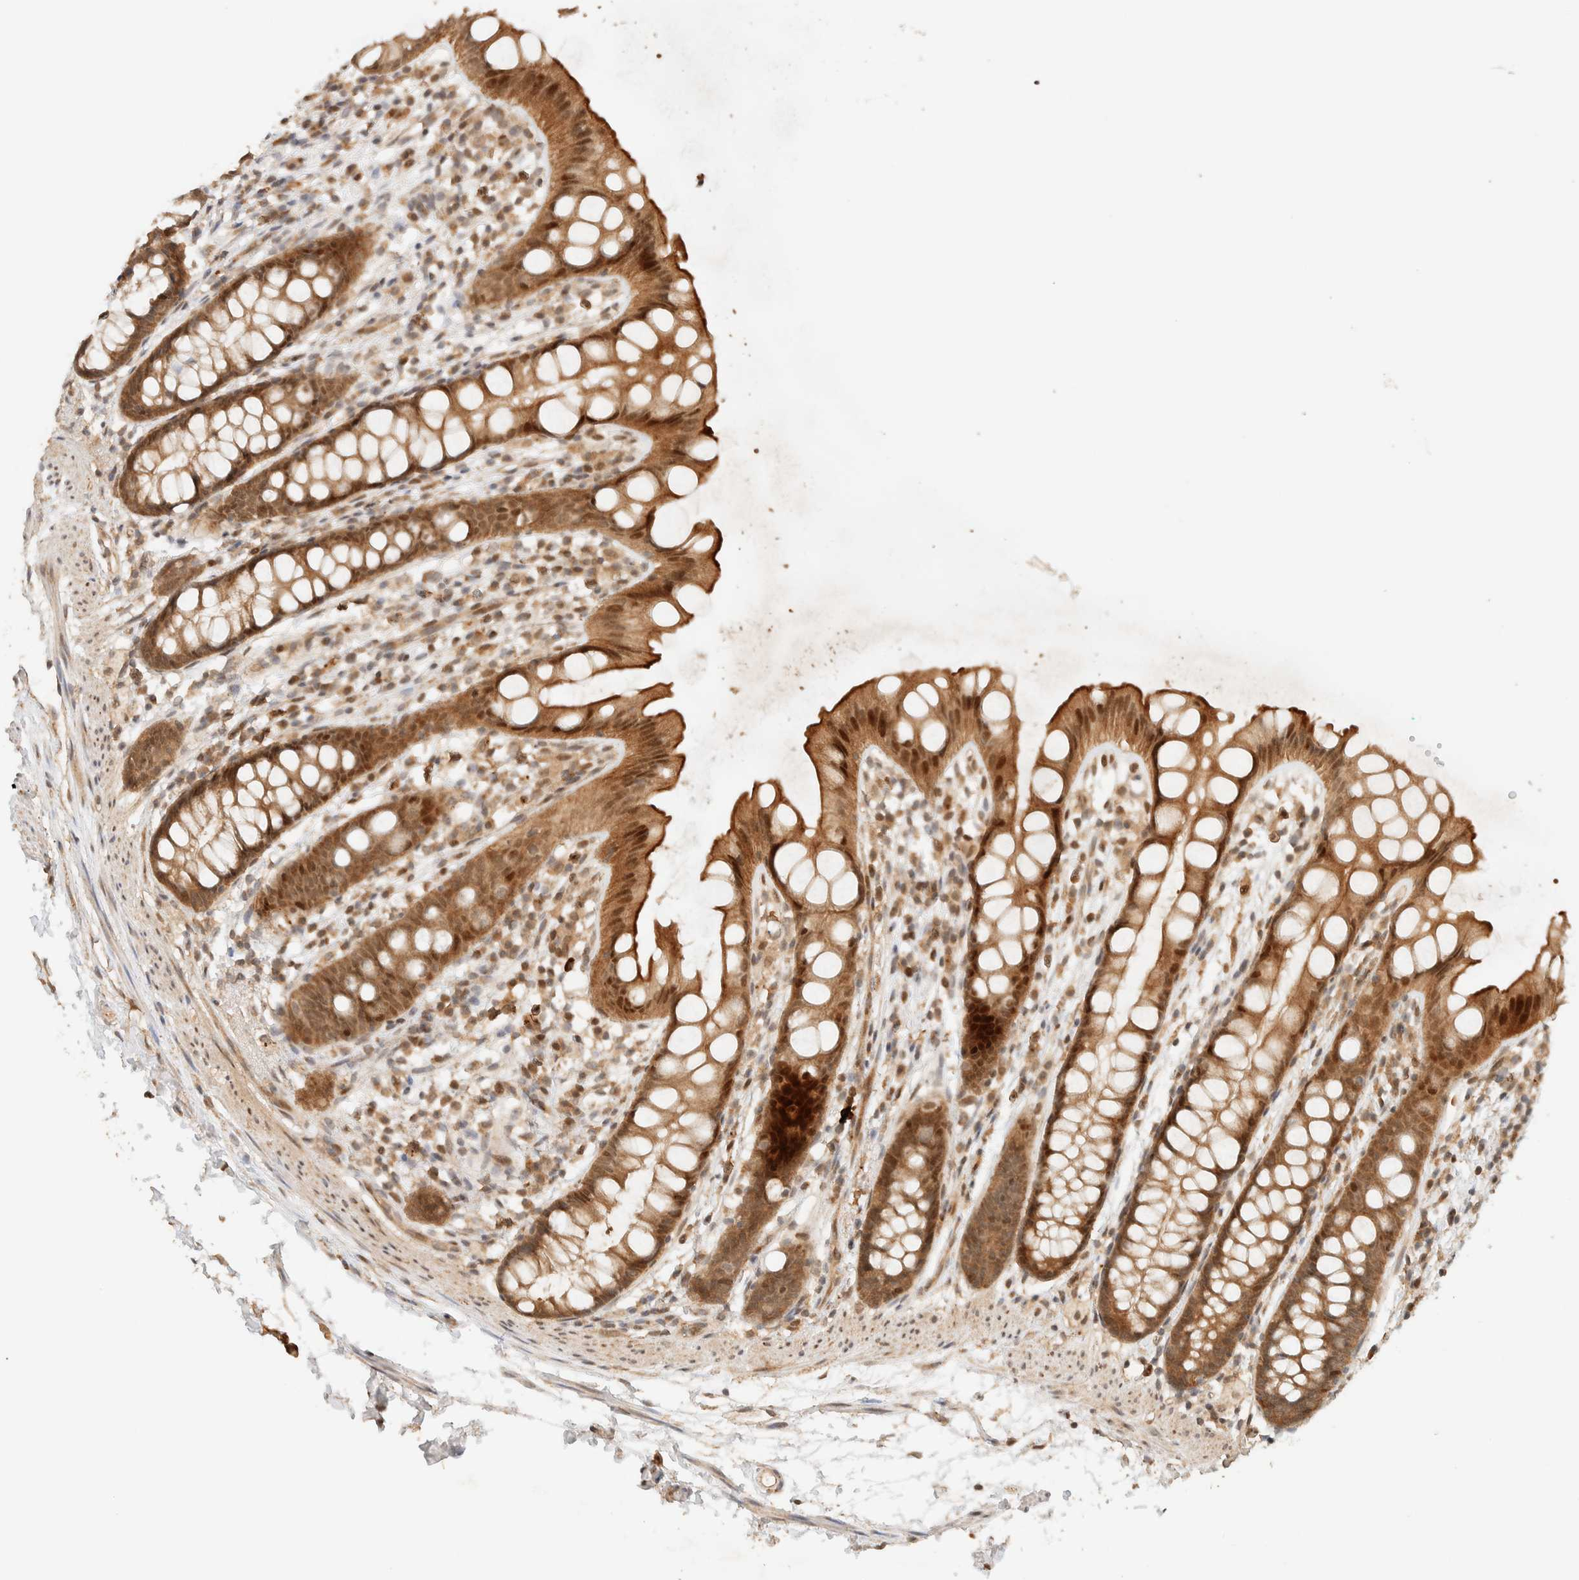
{"staining": {"intensity": "moderate", "quantity": ">75%", "location": "cytoplasmic/membranous,nuclear"}, "tissue": "rectum", "cell_type": "Glandular cells", "image_type": "normal", "snomed": [{"axis": "morphology", "description": "Normal tissue, NOS"}, {"axis": "topography", "description": "Rectum"}], "caption": "The immunohistochemical stain labels moderate cytoplasmic/membranous,nuclear staining in glandular cells of normal rectum.", "gene": "ZBTB34", "patient": {"sex": "female", "age": 65}}